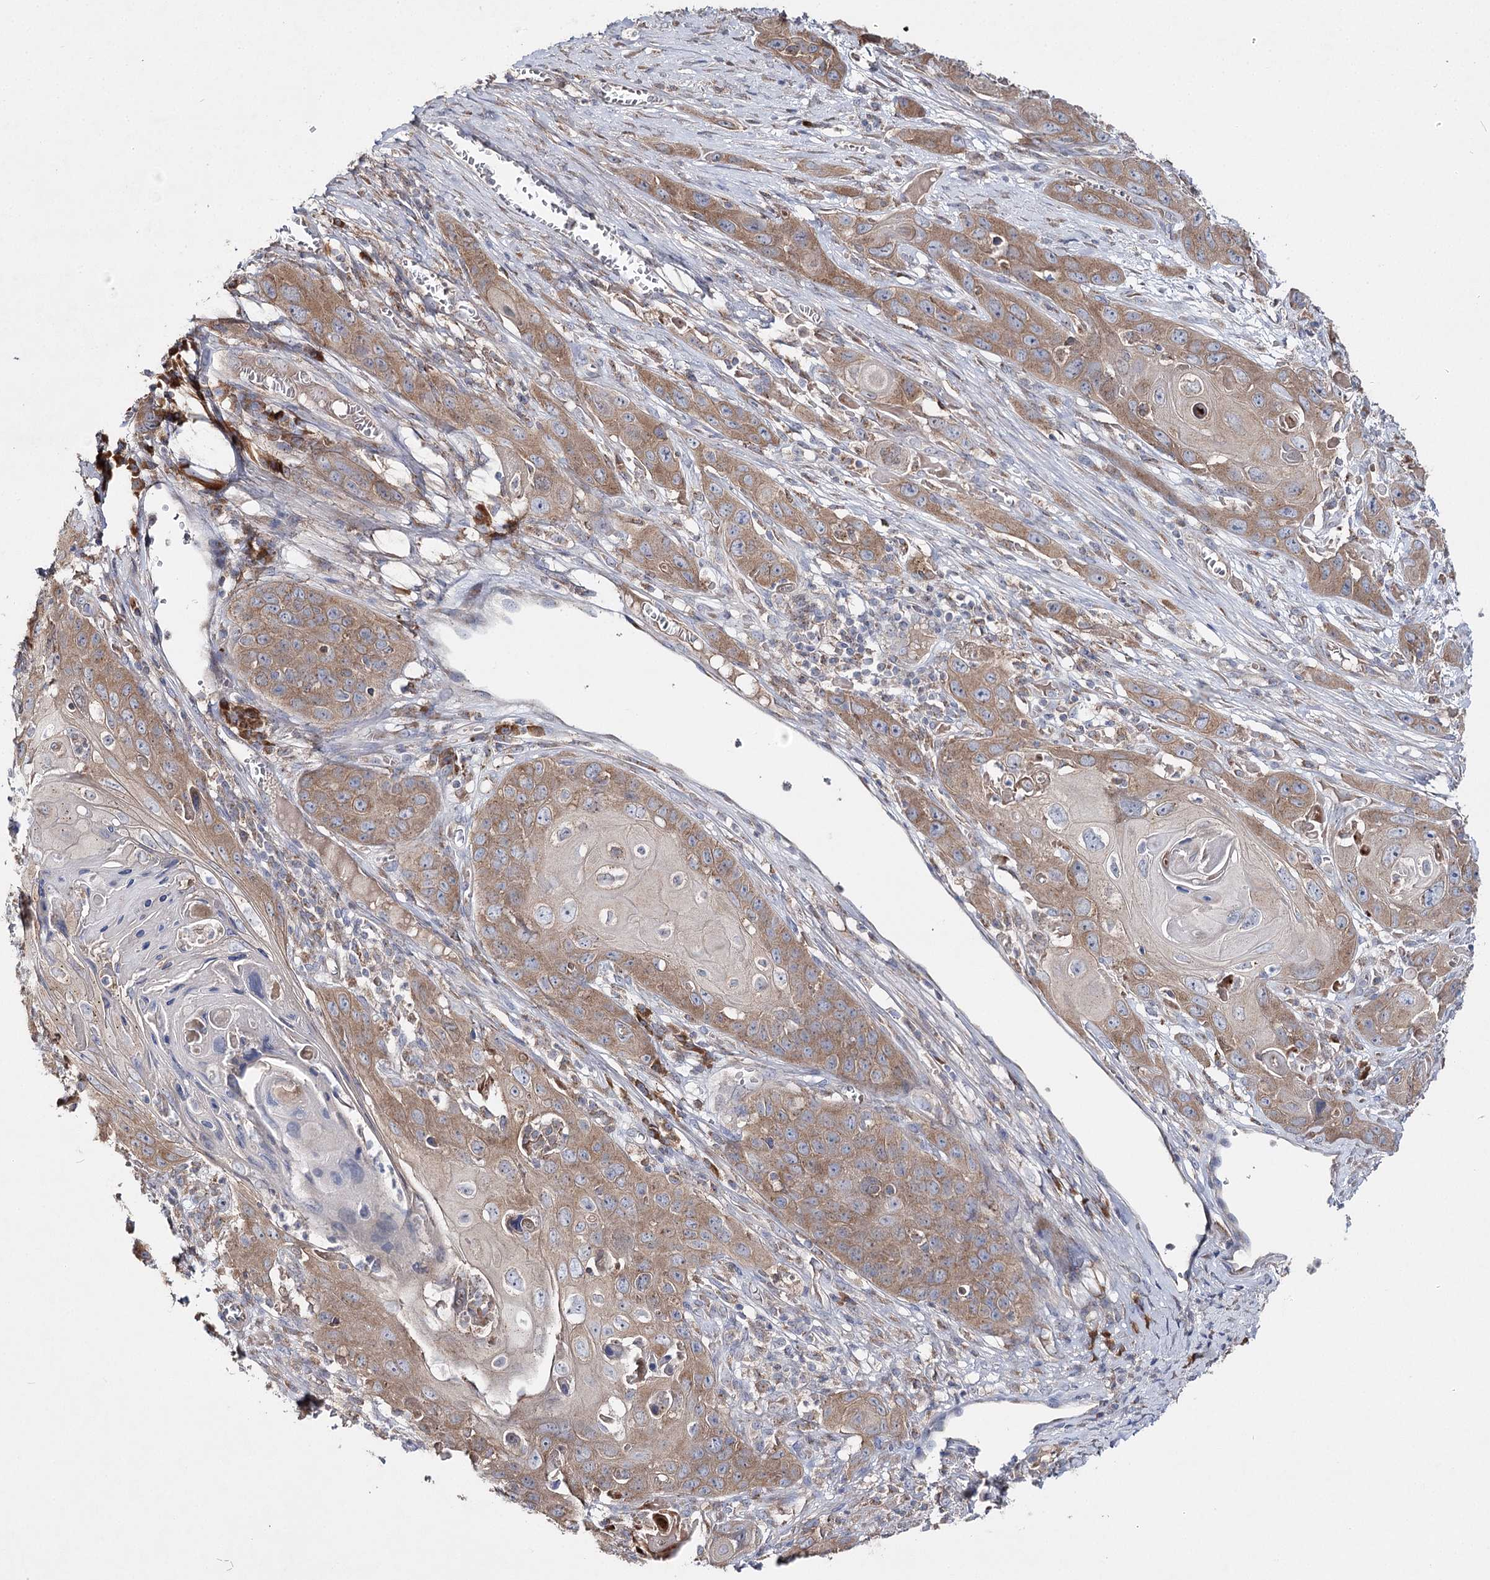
{"staining": {"intensity": "moderate", "quantity": ">75%", "location": "cytoplasmic/membranous"}, "tissue": "skin cancer", "cell_type": "Tumor cells", "image_type": "cancer", "snomed": [{"axis": "morphology", "description": "Squamous cell carcinoma, NOS"}, {"axis": "topography", "description": "Skin"}], "caption": "Moderate cytoplasmic/membranous protein expression is present in about >75% of tumor cells in squamous cell carcinoma (skin).", "gene": "IL1RAP", "patient": {"sex": "male", "age": 55}}